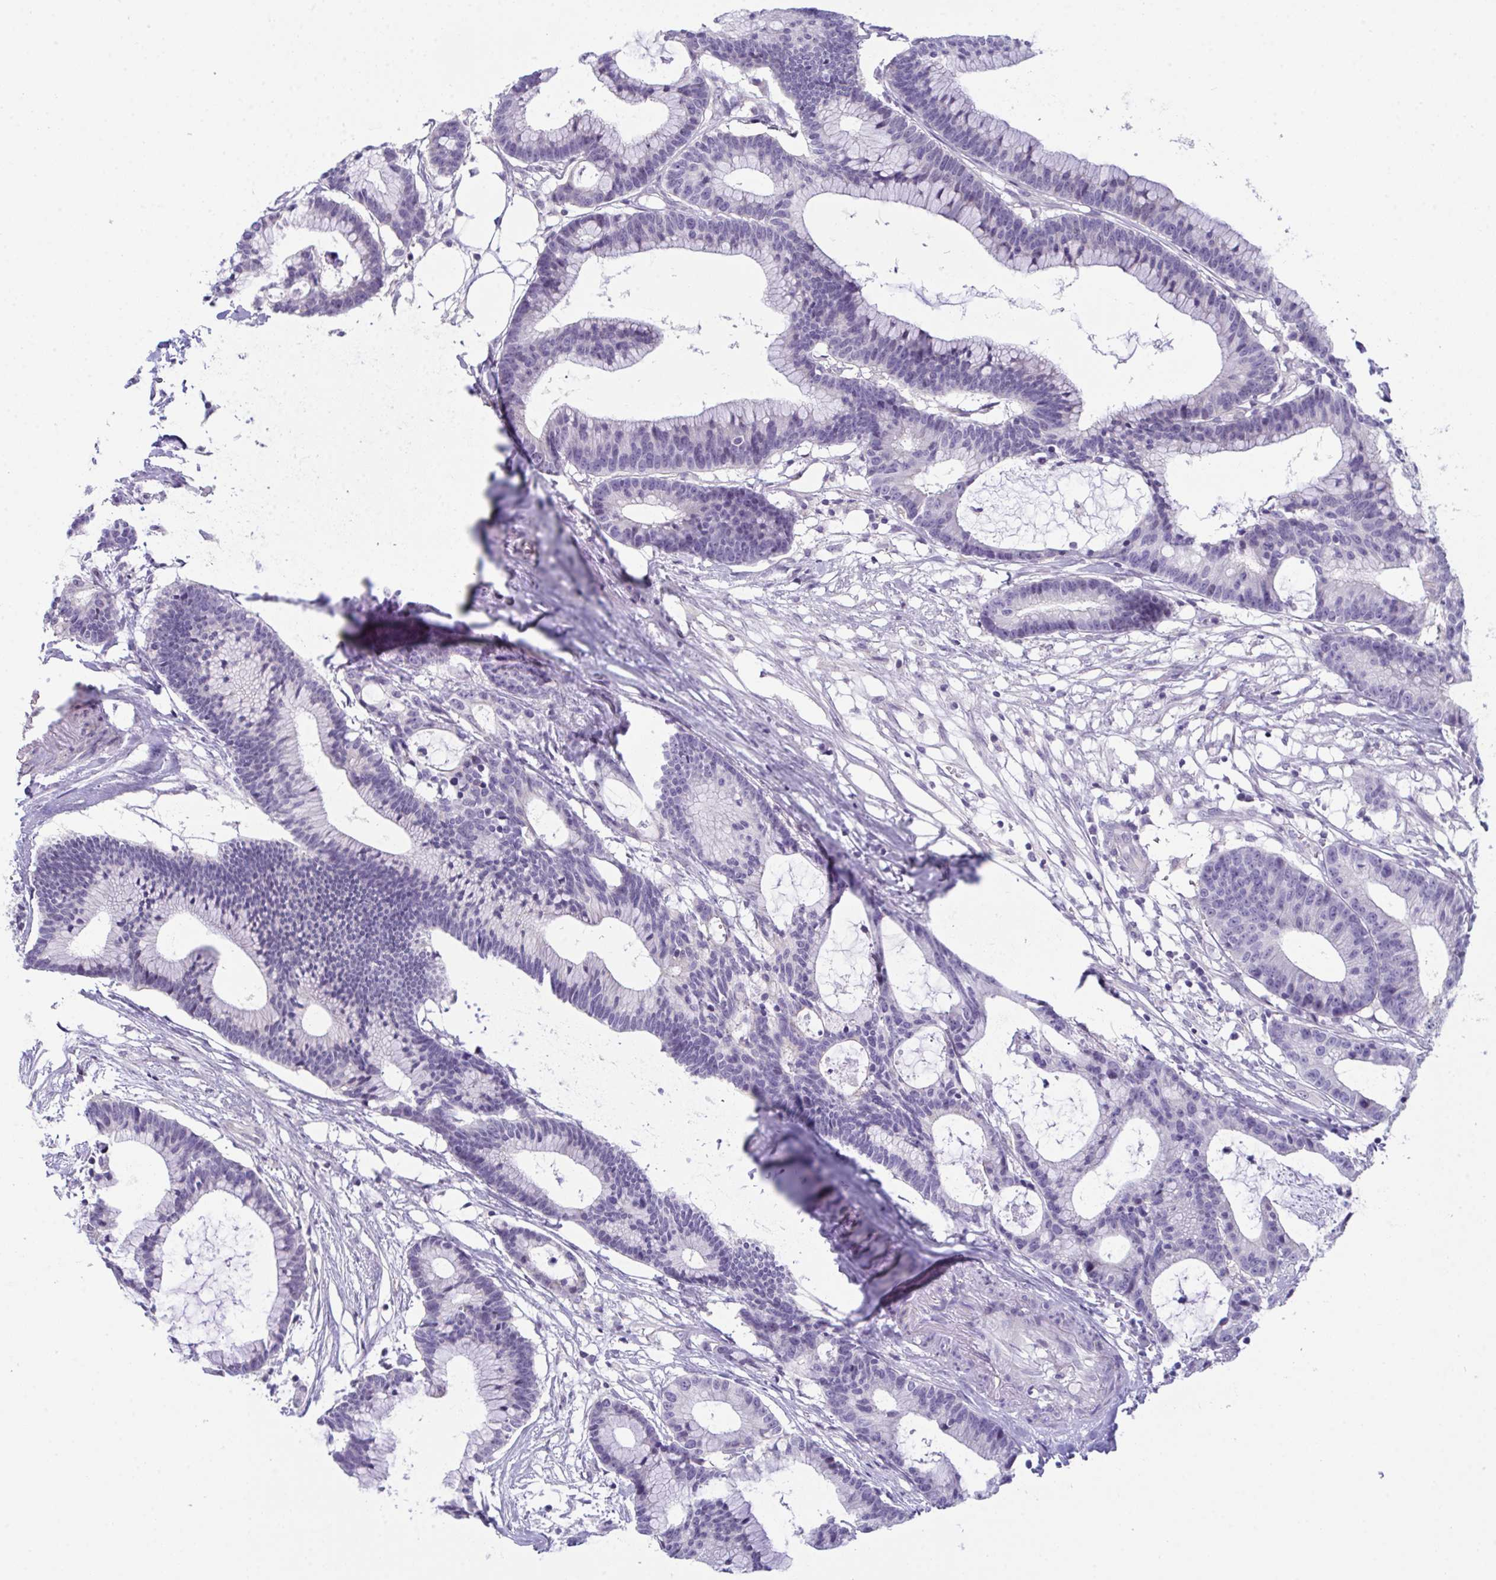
{"staining": {"intensity": "negative", "quantity": "none", "location": "none"}, "tissue": "colorectal cancer", "cell_type": "Tumor cells", "image_type": "cancer", "snomed": [{"axis": "morphology", "description": "Adenocarcinoma, NOS"}, {"axis": "topography", "description": "Colon"}], "caption": "Immunohistochemical staining of human colorectal cancer exhibits no significant positivity in tumor cells. (Brightfield microscopy of DAB immunohistochemistry (IHC) at high magnification).", "gene": "ATP6V0D2", "patient": {"sex": "female", "age": 78}}